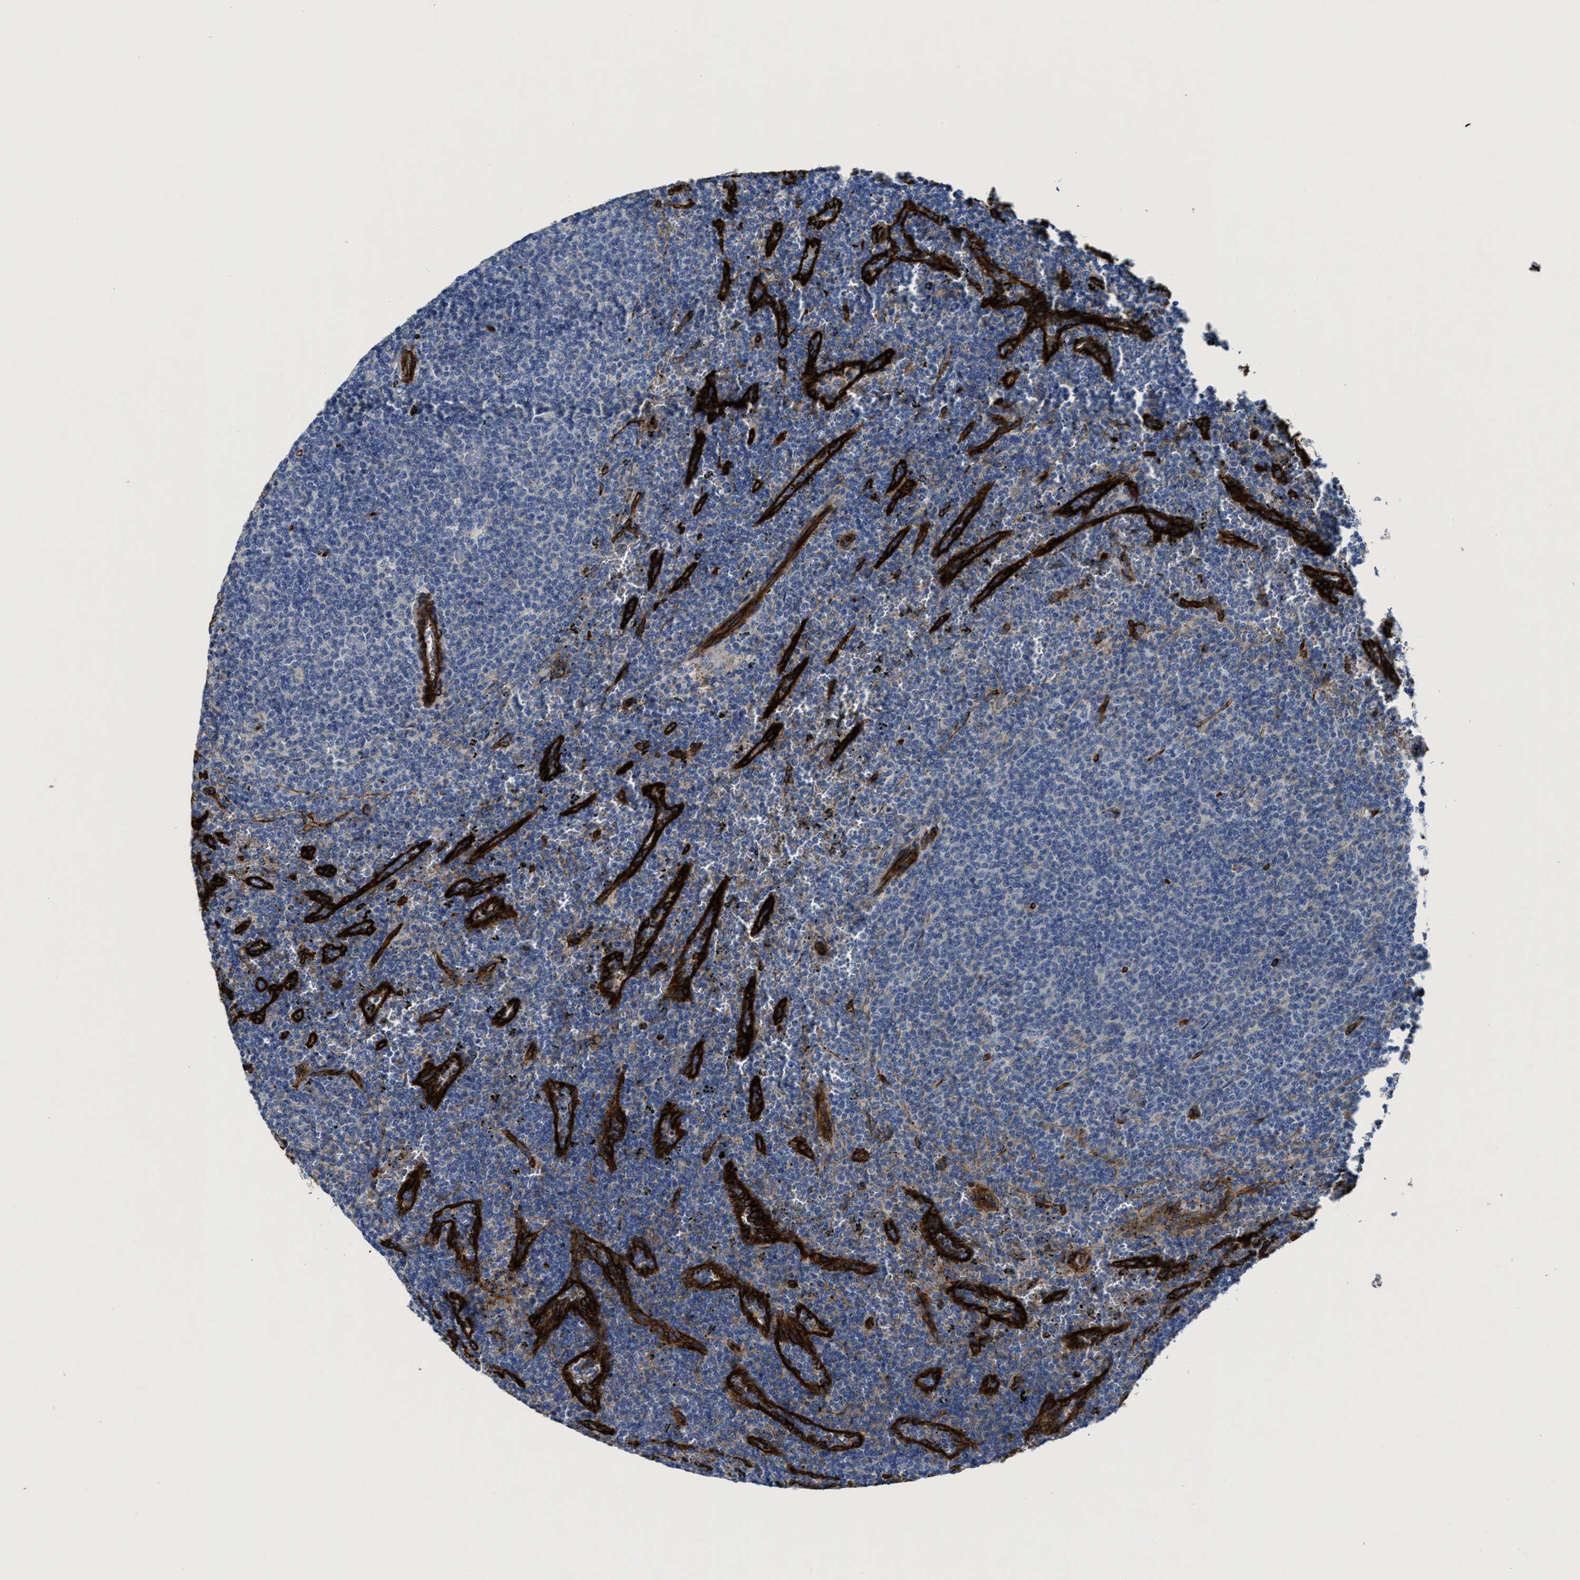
{"staining": {"intensity": "negative", "quantity": "none", "location": "none"}, "tissue": "lymphoma", "cell_type": "Tumor cells", "image_type": "cancer", "snomed": [{"axis": "morphology", "description": "Malignant lymphoma, non-Hodgkin's type, Low grade"}, {"axis": "topography", "description": "Spleen"}], "caption": "This photomicrograph is of lymphoma stained with immunohistochemistry (IHC) to label a protein in brown with the nuclei are counter-stained blue. There is no staining in tumor cells.", "gene": "NAB1", "patient": {"sex": "female", "age": 50}}